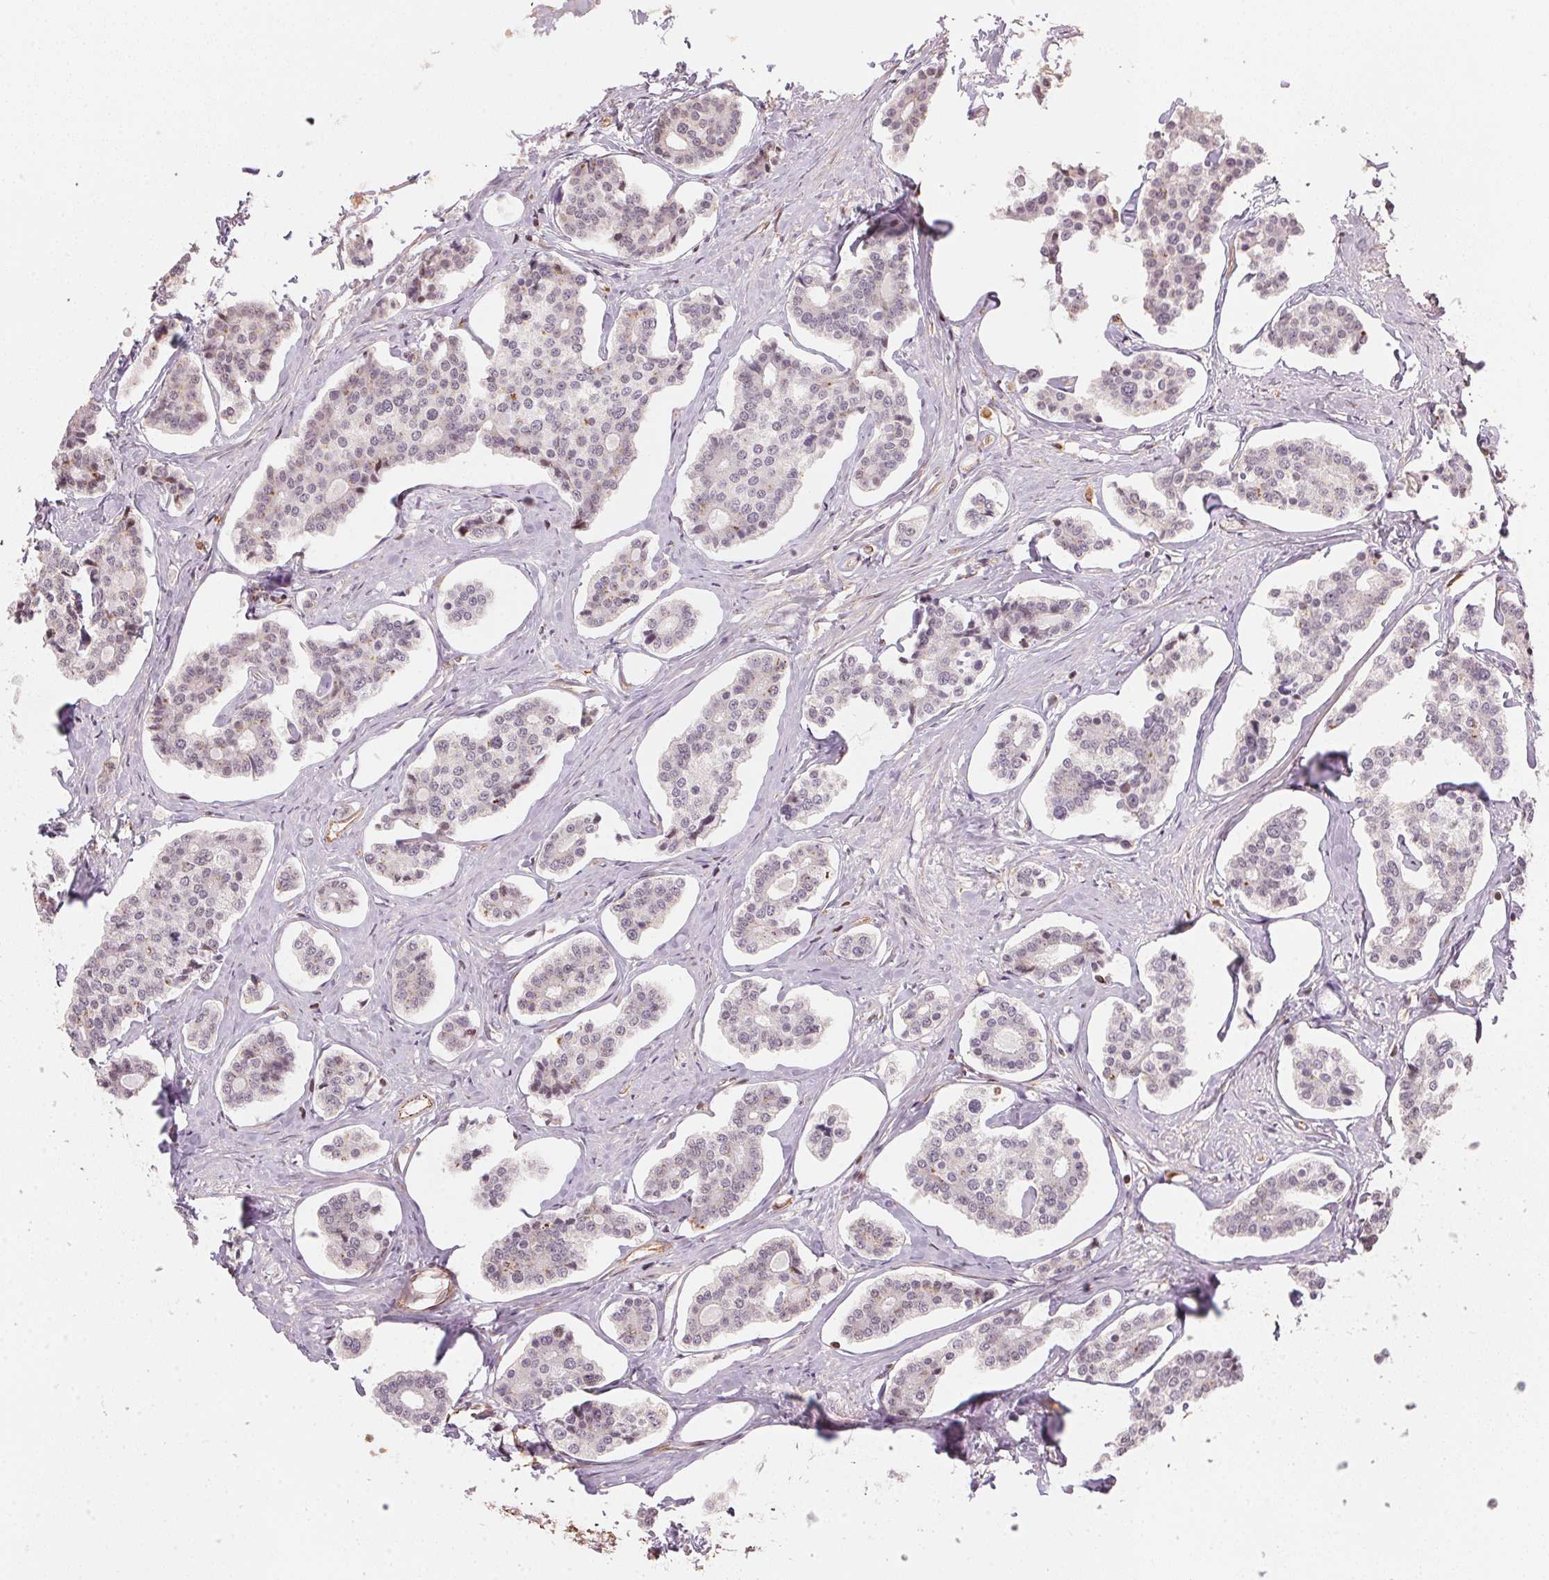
{"staining": {"intensity": "weak", "quantity": "<25%", "location": "nuclear"}, "tissue": "carcinoid", "cell_type": "Tumor cells", "image_type": "cancer", "snomed": [{"axis": "morphology", "description": "Carcinoid, malignant, NOS"}, {"axis": "topography", "description": "Small intestine"}], "caption": "IHC image of malignant carcinoid stained for a protein (brown), which reveals no expression in tumor cells. Brightfield microscopy of IHC stained with DAB (brown) and hematoxylin (blue), captured at high magnification.", "gene": "FOXR2", "patient": {"sex": "female", "age": 65}}